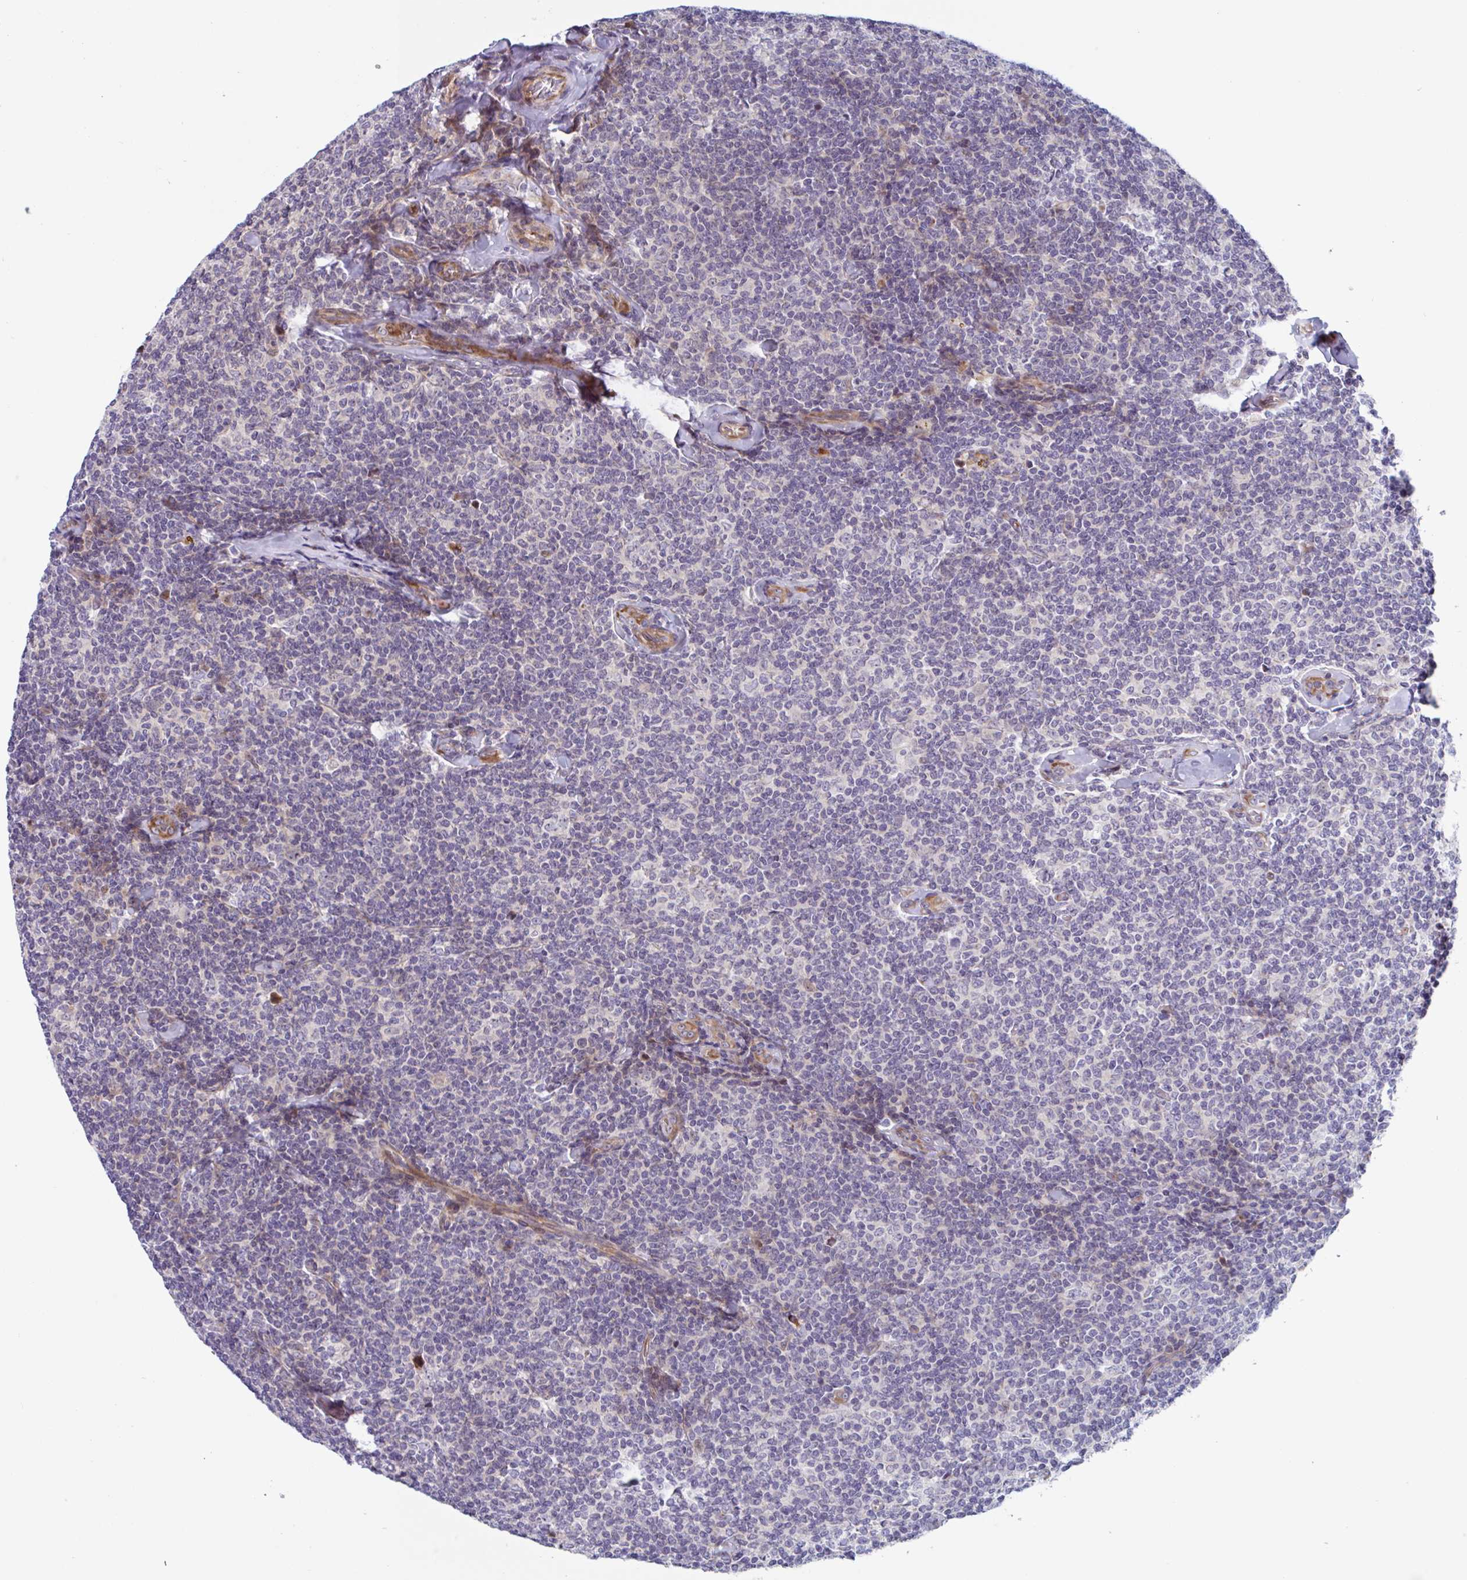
{"staining": {"intensity": "negative", "quantity": "none", "location": "none"}, "tissue": "lymphoma", "cell_type": "Tumor cells", "image_type": "cancer", "snomed": [{"axis": "morphology", "description": "Malignant lymphoma, non-Hodgkin's type, Low grade"}, {"axis": "topography", "description": "Lymph node"}], "caption": "This is an IHC micrograph of low-grade malignant lymphoma, non-Hodgkin's type. There is no positivity in tumor cells.", "gene": "DUXA", "patient": {"sex": "female", "age": 56}}